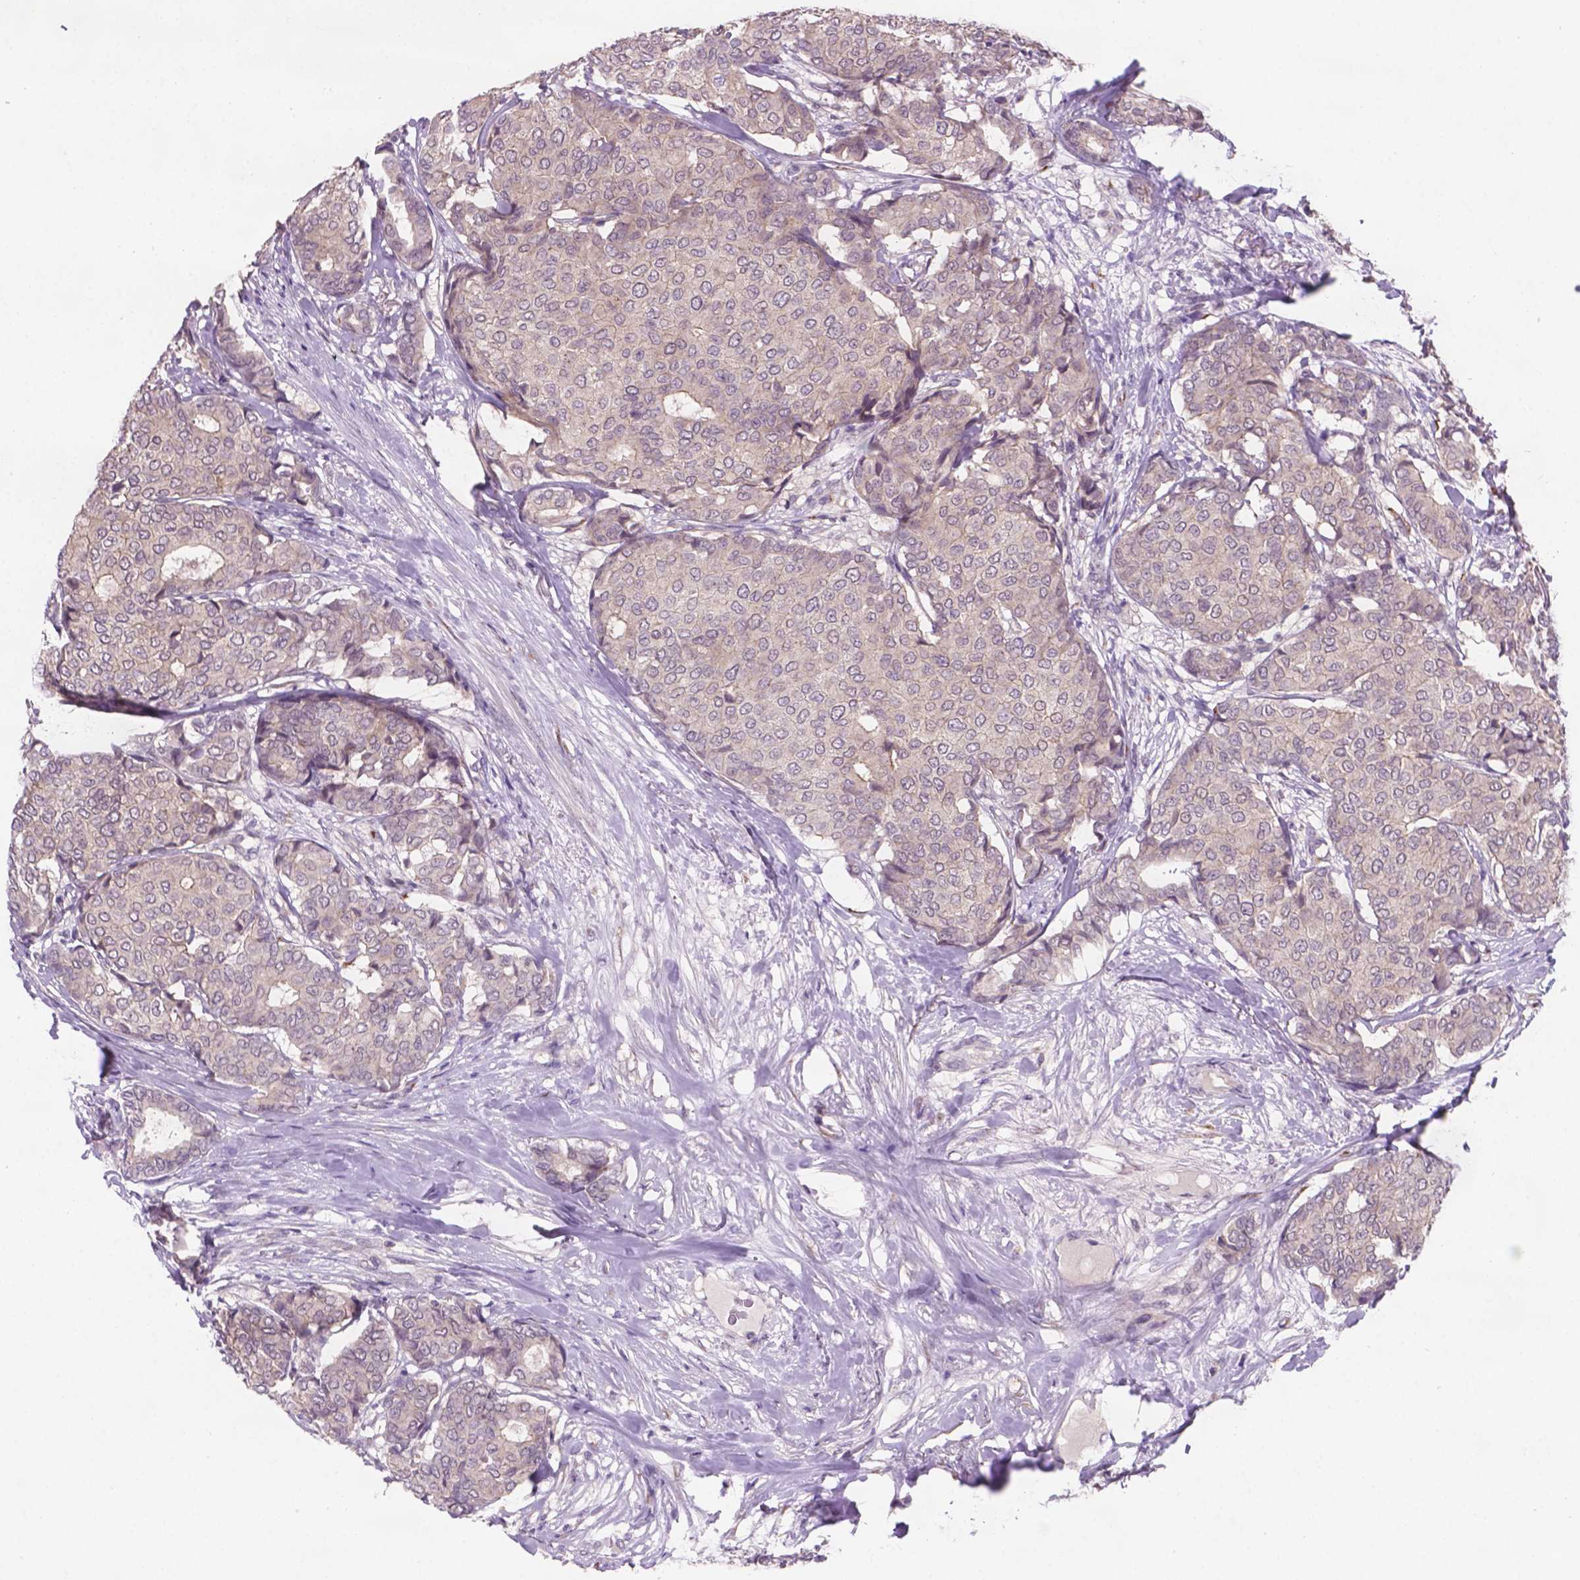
{"staining": {"intensity": "negative", "quantity": "none", "location": "none"}, "tissue": "breast cancer", "cell_type": "Tumor cells", "image_type": "cancer", "snomed": [{"axis": "morphology", "description": "Duct carcinoma"}, {"axis": "topography", "description": "Breast"}], "caption": "DAB (3,3'-diaminobenzidine) immunohistochemical staining of breast cancer displays no significant staining in tumor cells.", "gene": "GXYLT2", "patient": {"sex": "female", "age": 75}}